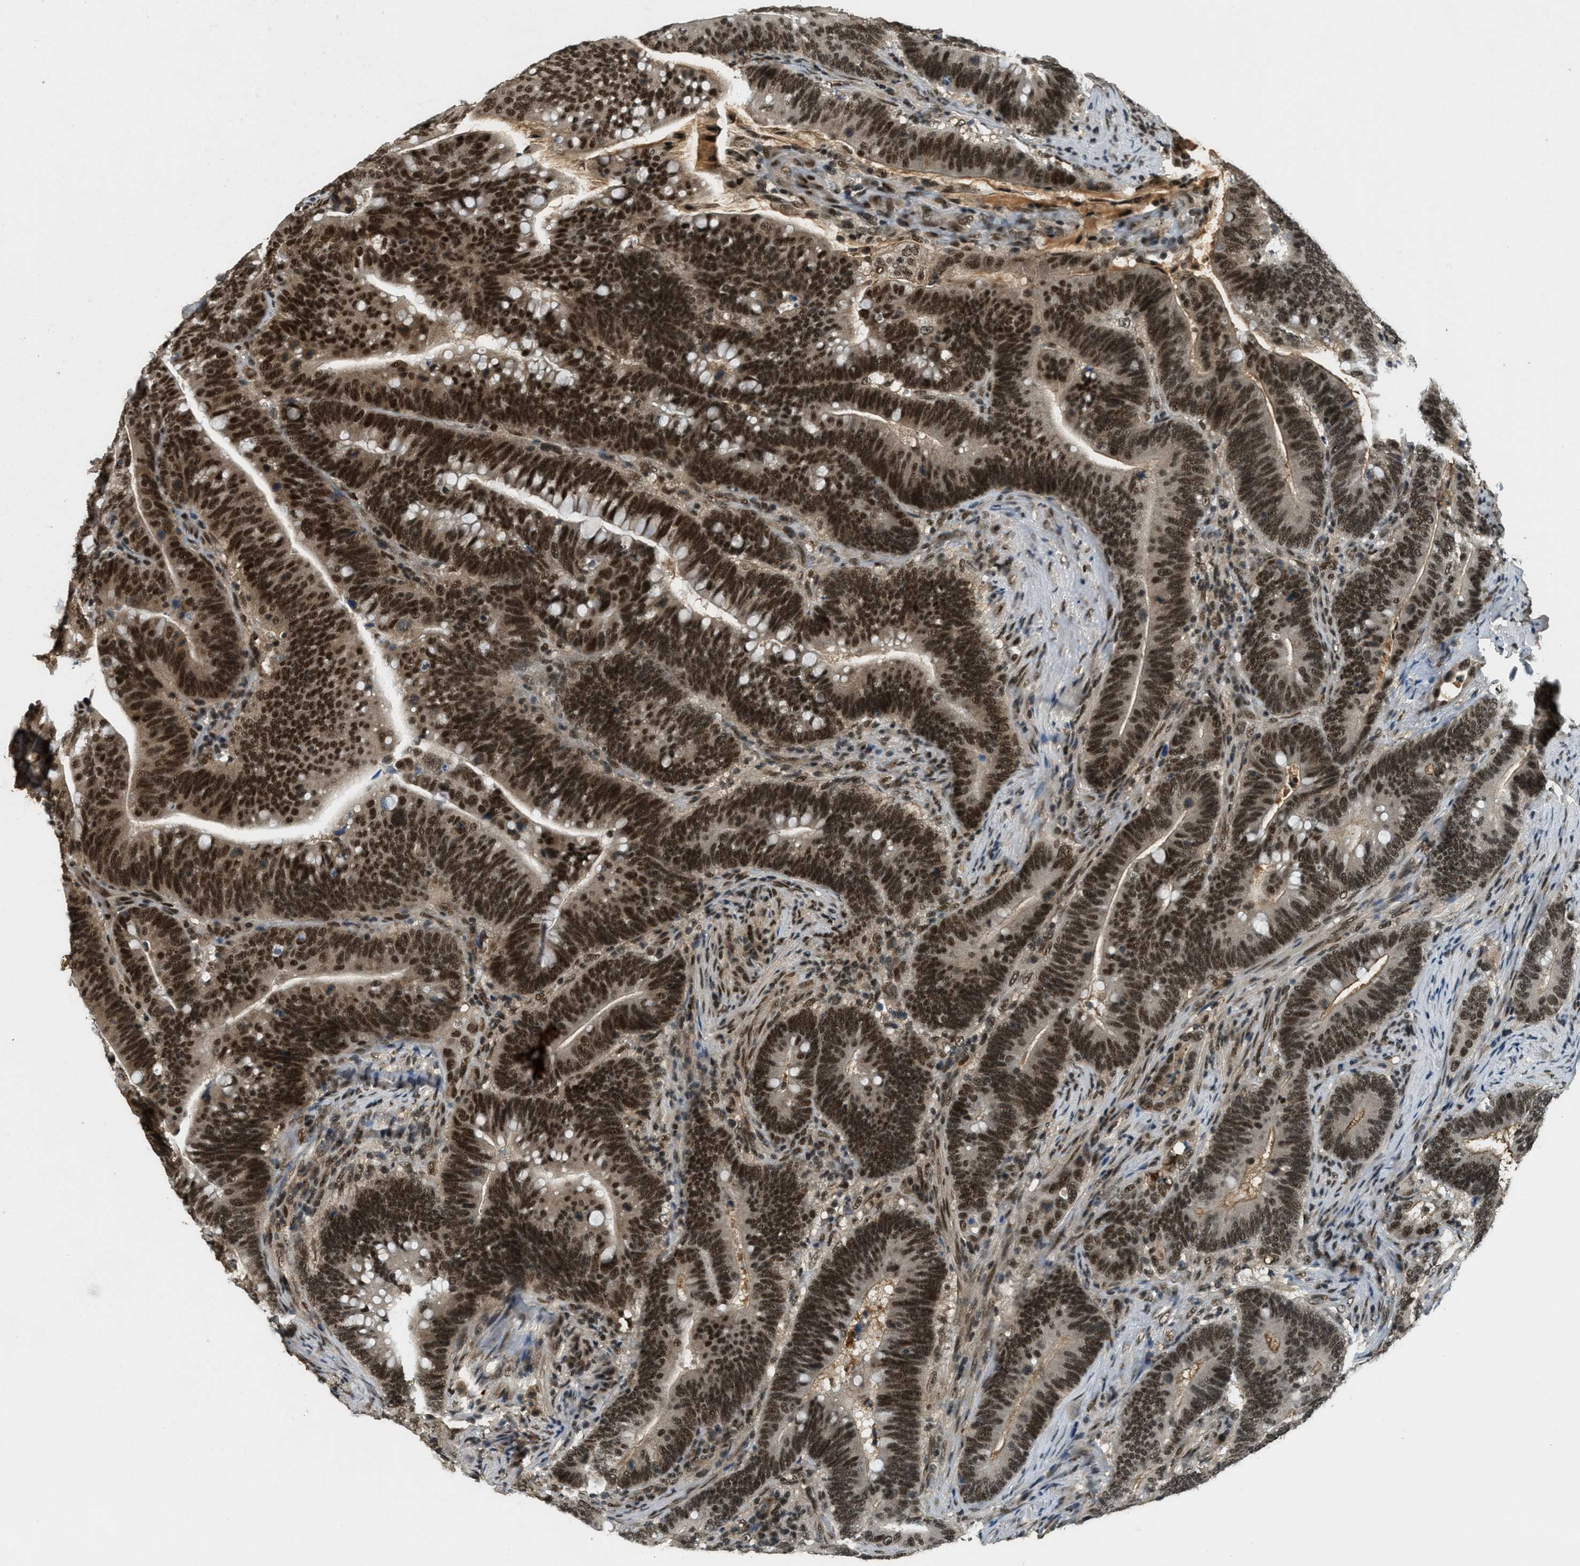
{"staining": {"intensity": "strong", "quantity": ">75%", "location": "nuclear"}, "tissue": "colorectal cancer", "cell_type": "Tumor cells", "image_type": "cancer", "snomed": [{"axis": "morphology", "description": "Normal tissue, NOS"}, {"axis": "morphology", "description": "Adenocarcinoma, NOS"}, {"axis": "topography", "description": "Colon"}], "caption": "About >75% of tumor cells in human colorectal cancer show strong nuclear protein positivity as visualized by brown immunohistochemical staining.", "gene": "ZNF148", "patient": {"sex": "female", "age": 66}}